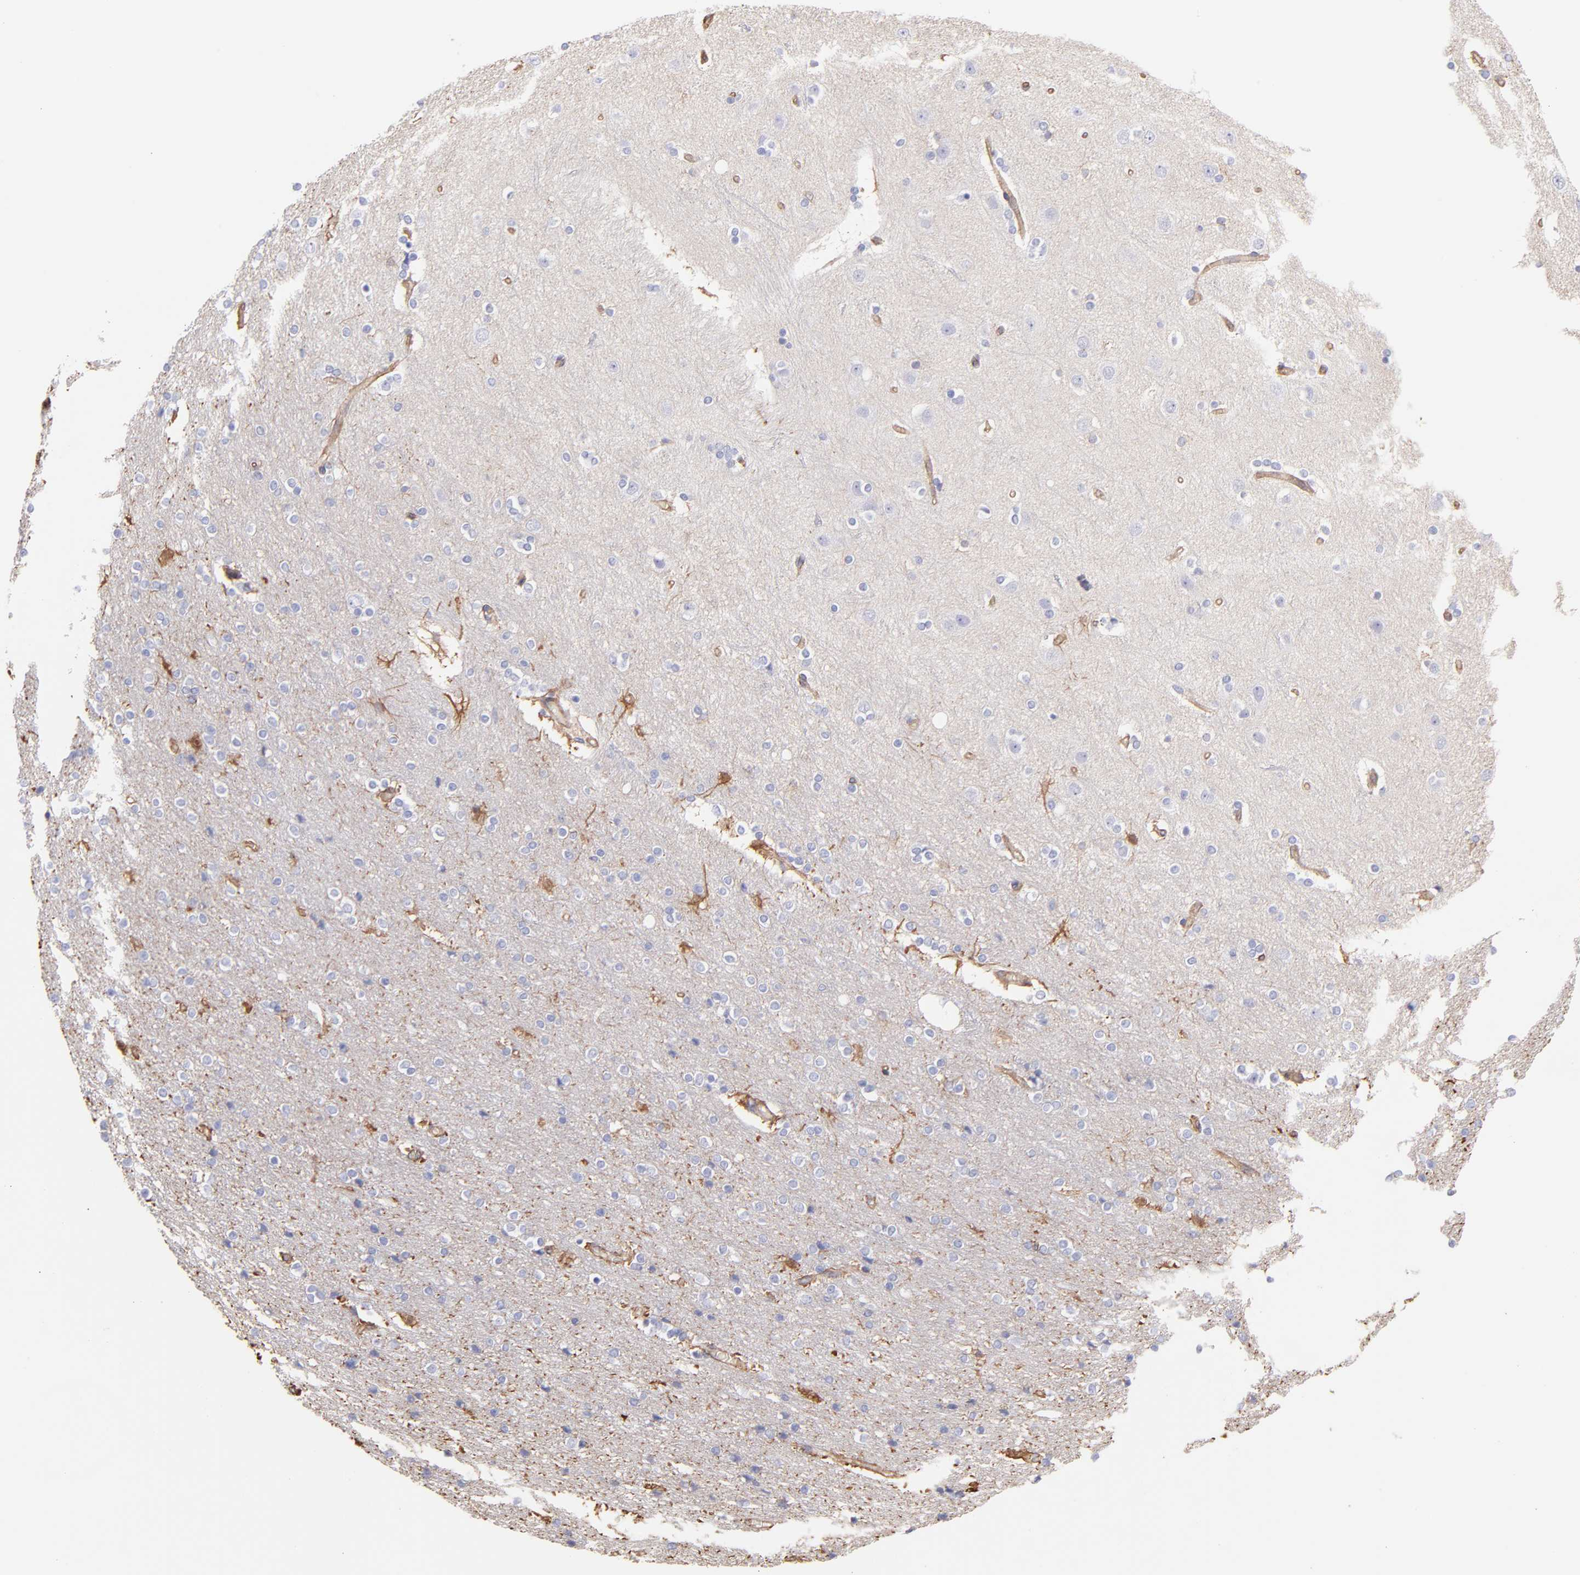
{"staining": {"intensity": "weak", "quantity": ">75%", "location": "cytoplasmic/membranous"}, "tissue": "cerebral cortex", "cell_type": "Endothelial cells", "image_type": "normal", "snomed": [{"axis": "morphology", "description": "Normal tissue, NOS"}, {"axis": "topography", "description": "Cerebral cortex"}], "caption": "This image exhibits IHC staining of benign cerebral cortex, with low weak cytoplasmic/membranous expression in about >75% of endothelial cells.", "gene": "PLEC", "patient": {"sex": "female", "age": 54}}